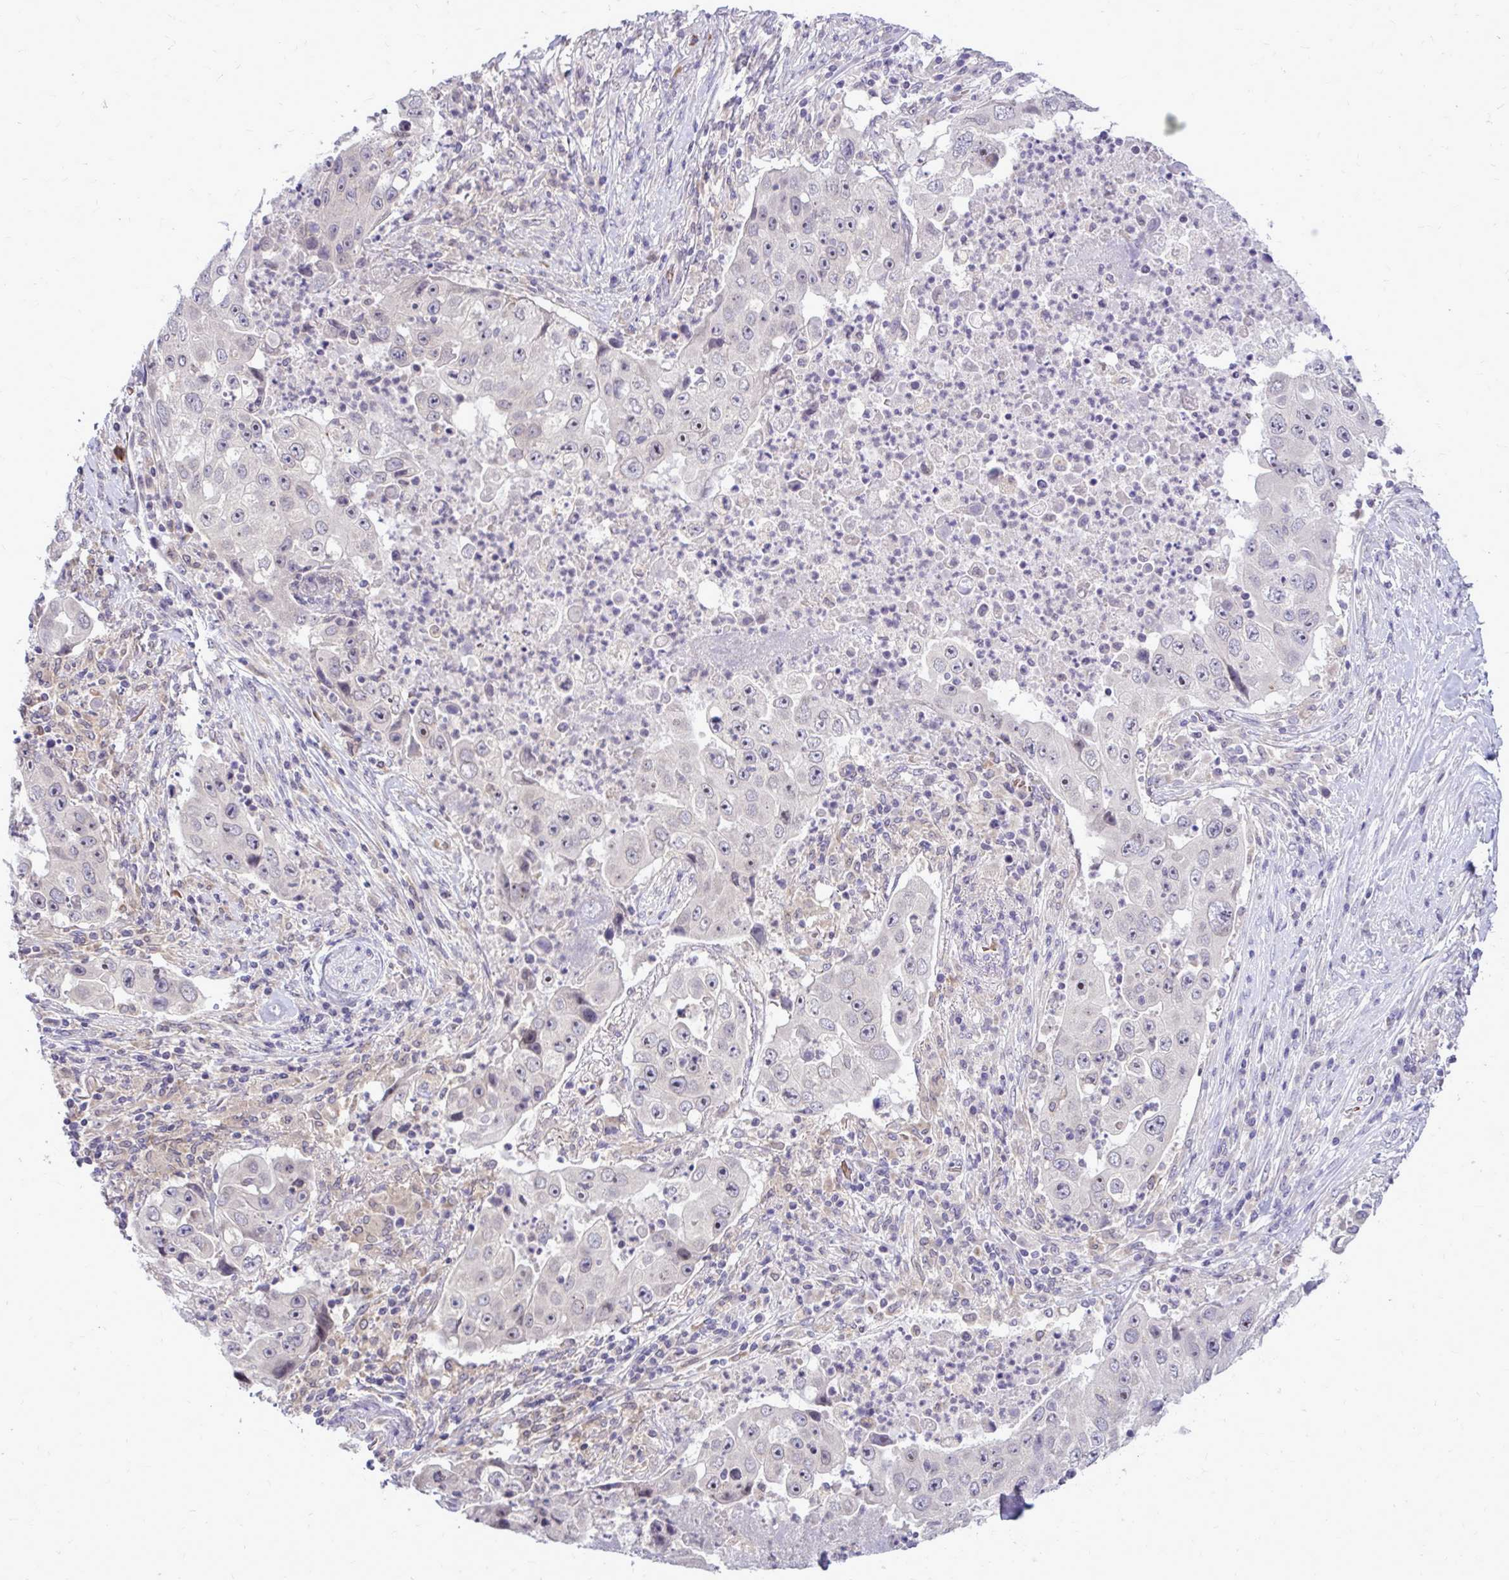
{"staining": {"intensity": "negative", "quantity": "none", "location": "none"}, "tissue": "lung cancer", "cell_type": "Tumor cells", "image_type": "cancer", "snomed": [{"axis": "morphology", "description": "Squamous cell carcinoma, NOS"}, {"axis": "topography", "description": "Lung"}], "caption": "Lung cancer was stained to show a protein in brown. There is no significant expression in tumor cells. The staining is performed using DAB brown chromogen with nuclei counter-stained in using hematoxylin.", "gene": "DPY19L1", "patient": {"sex": "male", "age": 64}}